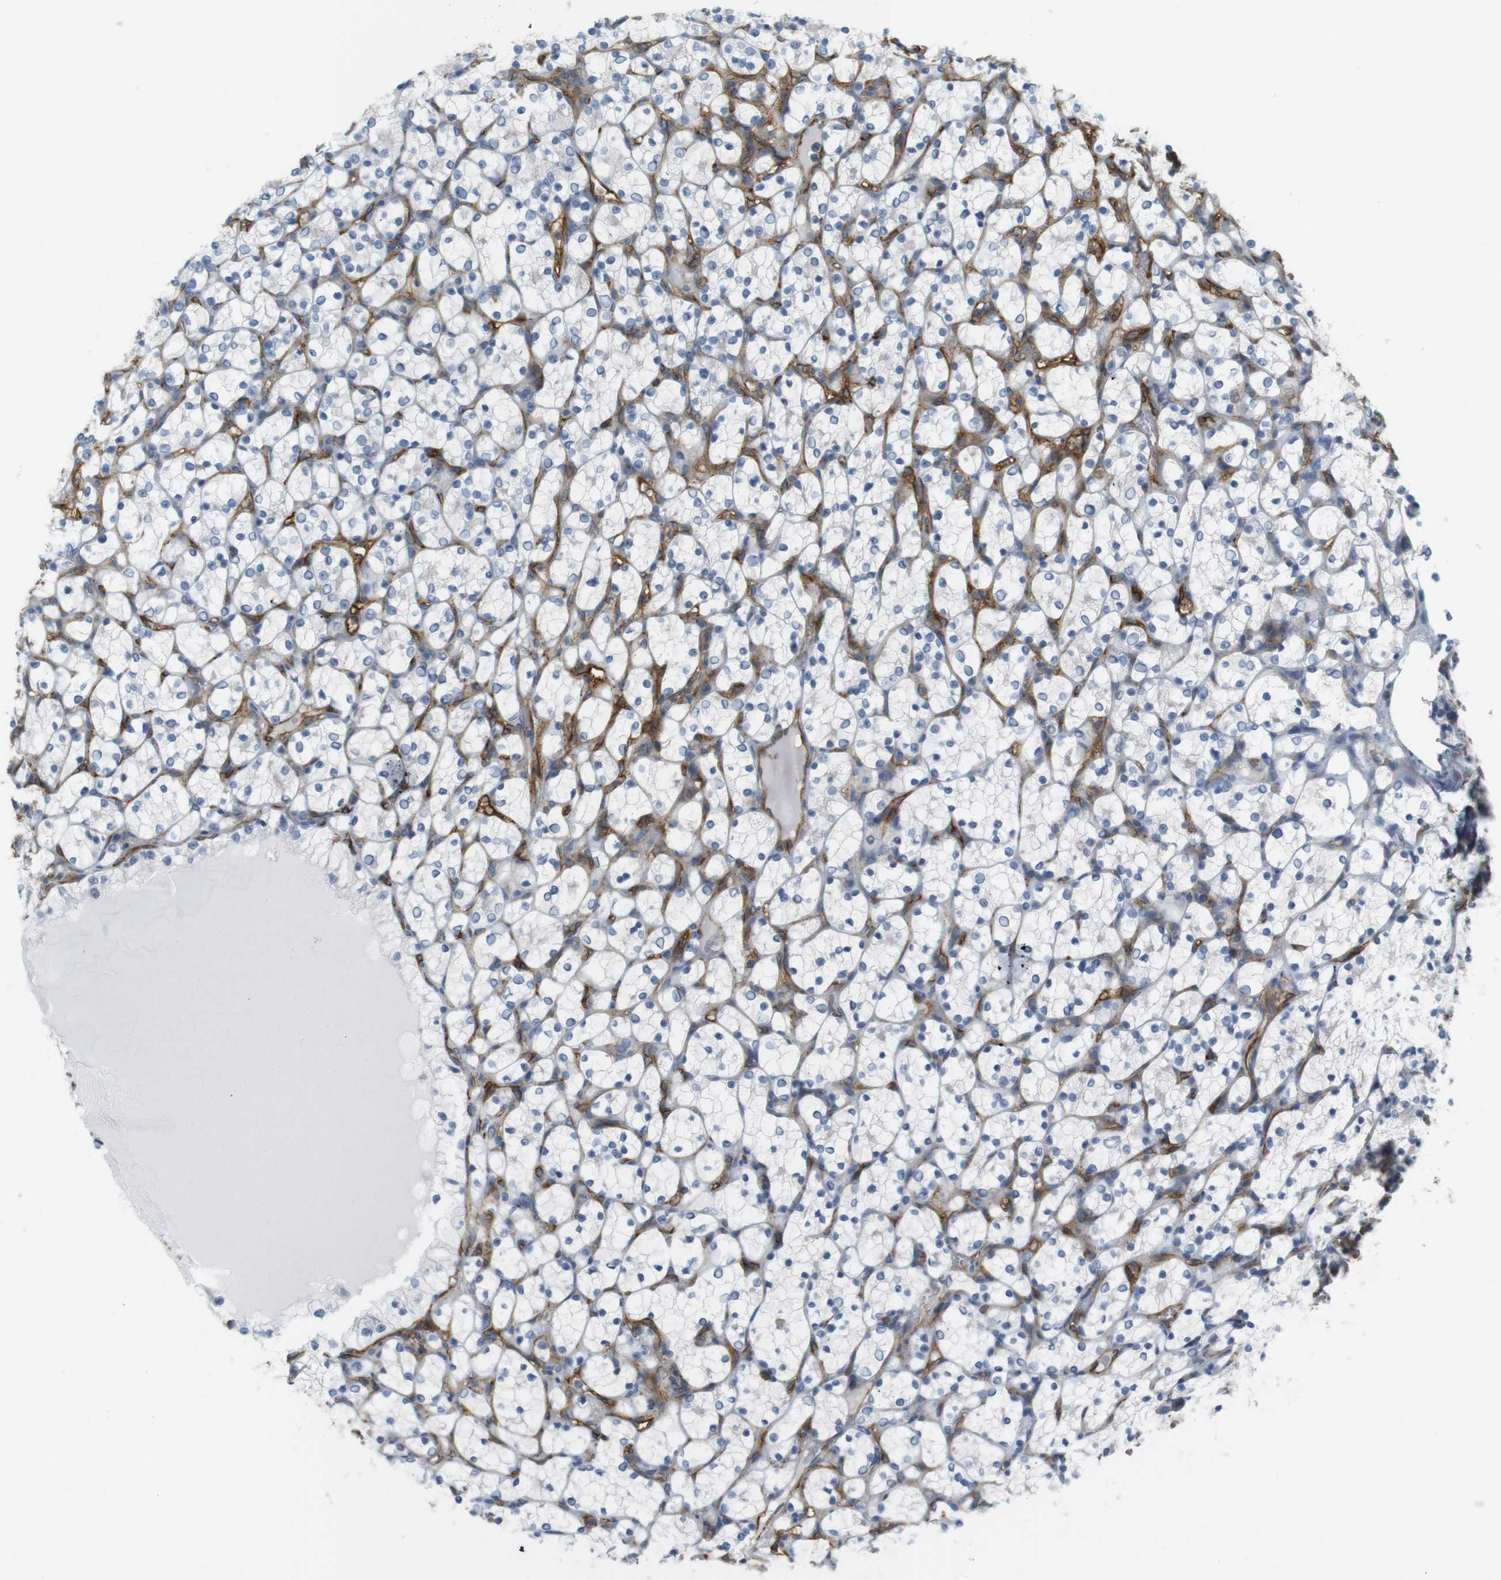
{"staining": {"intensity": "negative", "quantity": "none", "location": "none"}, "tissue": "renal cancer", "cell_type": "Tumor cells", "image_type": "cancer", "snomed": [{"axis": "morphology", "description": "Adenocarcinoma, NOS"}, {"axis": "topography", "description": "Kidney"}], "caption": "Renal cancer was stained to show a protein in brown. There is no significant staining in tumor cells. Nuclei are stained in blue.", "gene": "F2R", "patient": {"sex": "female", "age": 69}}